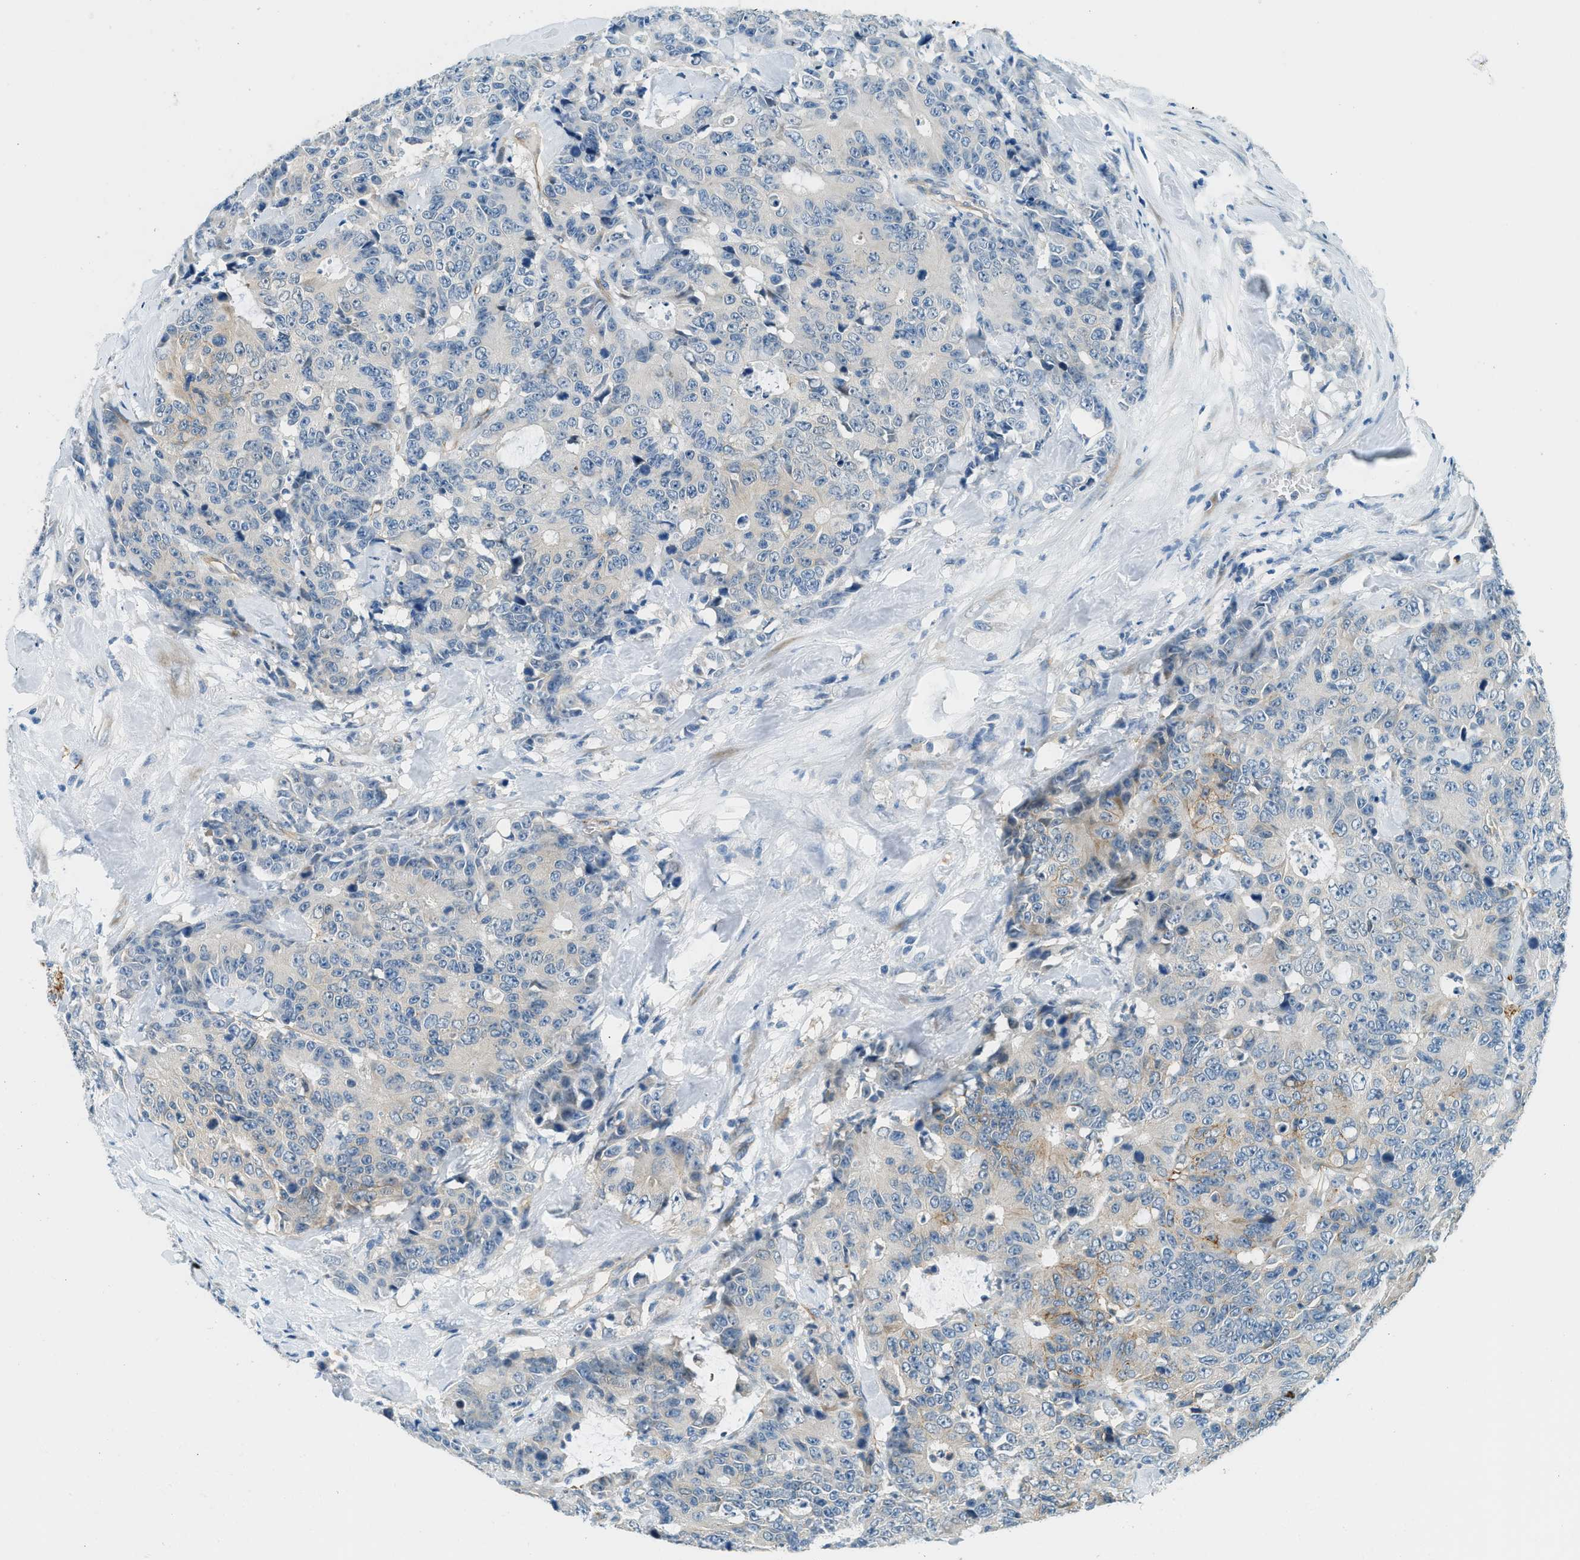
{"staining": {"intensity": "moderate", "quantity": "<25%", "location": "cytoplasmic/membranous"}, "tissue": "colorectal cancer", "cell_type": "Tumor cells", "image_type": "cancer", "snomed": [{"axis": "morphology", "description": "Adenocarcinoma, NOS"}, {"axis": "topography", "description": "Colon"}], "caption": "Brown immunohistochemical staining in colorectal adenocarcinoma reveals moderate cytoplasmic/membranous positivity in approximately <25% of tumor cells.", "gene": "ZNF367", "patient": {"sex": "female", "age": 86}}